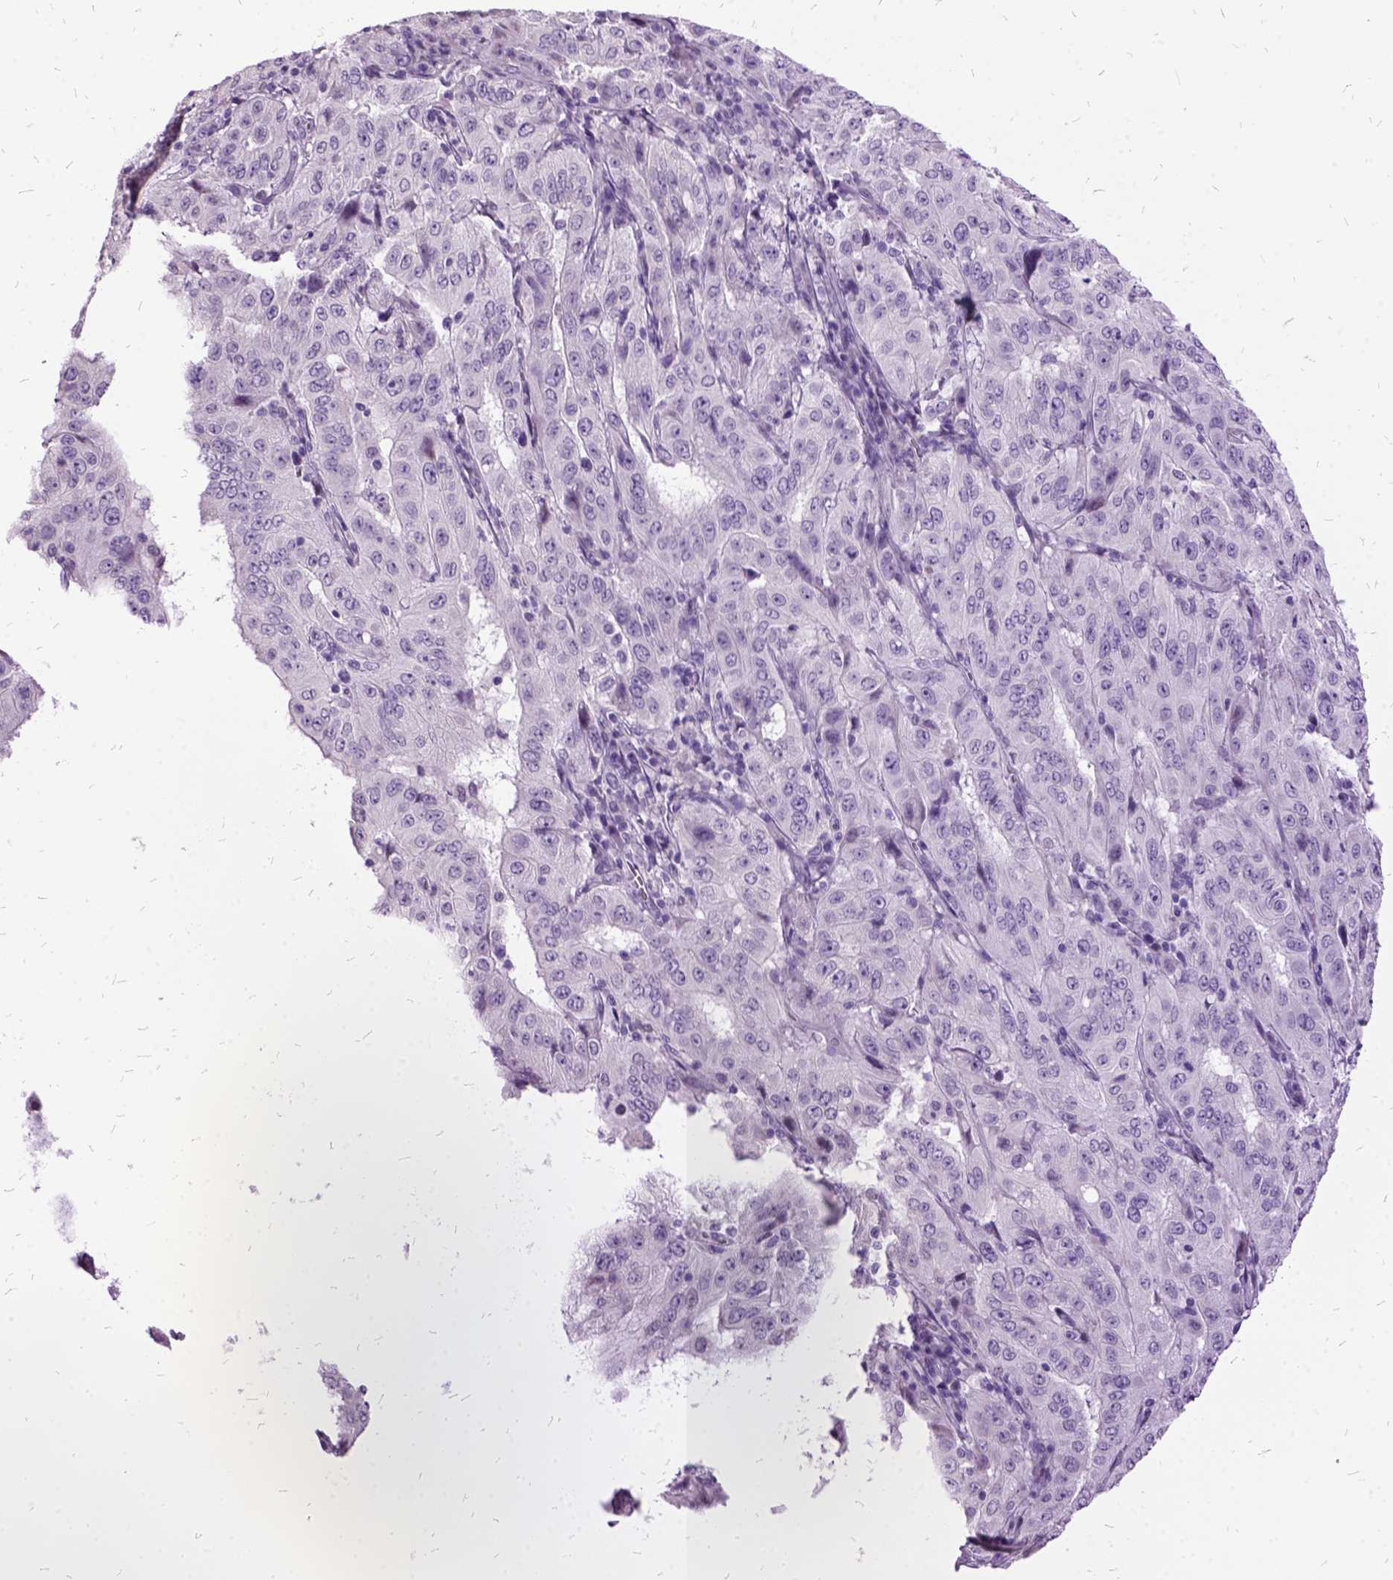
{"staining": {"intensity": "negative", "quantity": "none", "location": "none"}, "tissue": "pancreatic cancer", "cell_type": "Tumor cells", "image_type": "cancer", "snomed": [{"axis": "morphology", "description": "Adenocarcinoma, NOS"}, {"axis": "topography", "description": "Pancreas"}], "caption": "Pancreatic cancer was stained to show a protein in brown. There is no significant positivity in tumor cells. Brightfield microscopy of IHC stained with DAB (3,3'-diaminobenzidine) (brown) and hematoxylin (blue), captured at high magnification.", "gene": "MME", "patient": {"sex": "male", "age": 63}}